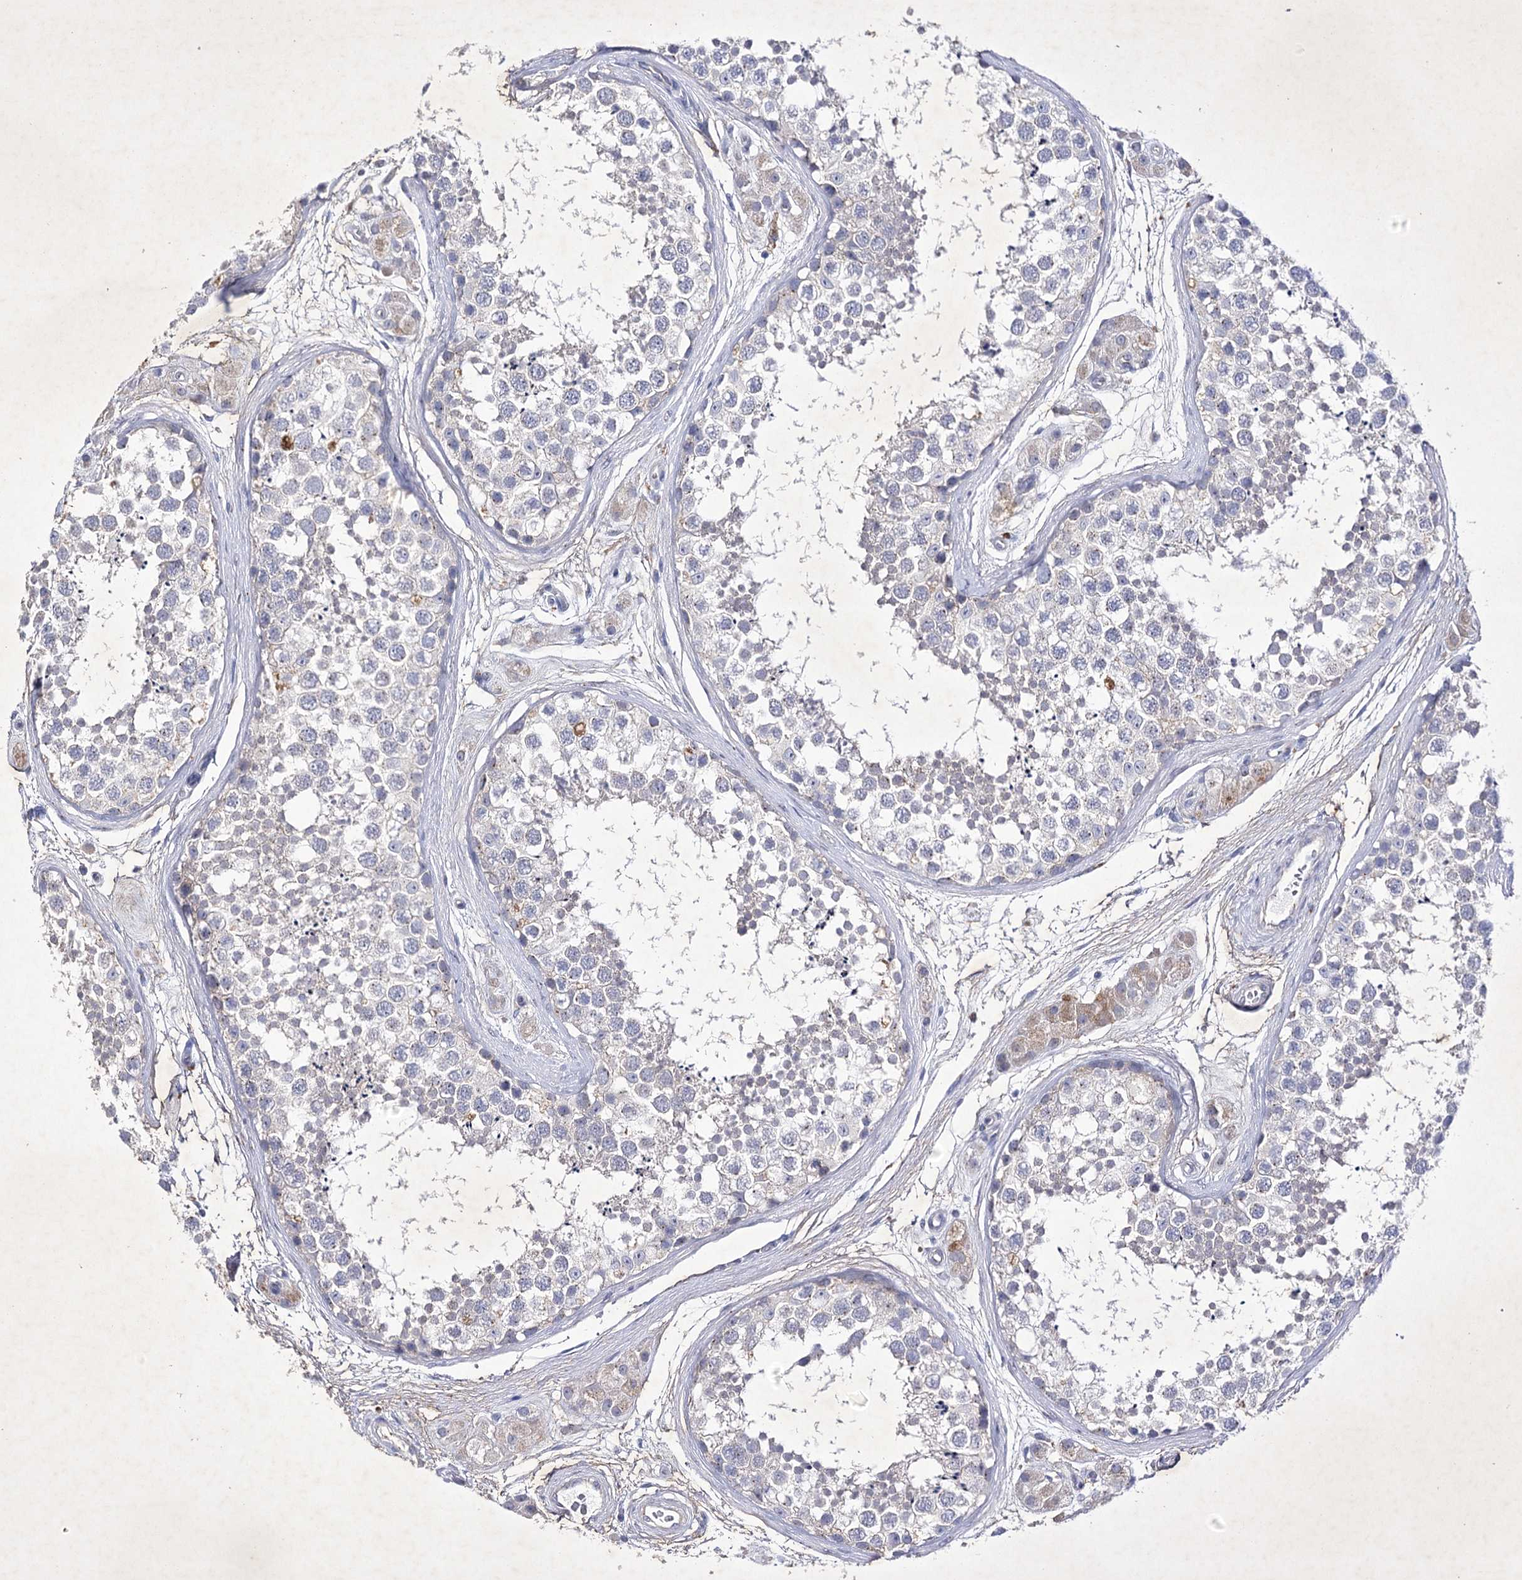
{"staining": {"intensity": "negative", "quantity": "none", "location": "none"}, "tissue": "testis", "cell_type": "Cells in seminiferous ducts", "image_type": "normal", "snomed": [{"axis": "morphology", "description": "Normal tissue, NOS"}, {"axis": "topography", "description": "Testis"}], "caption": "A micrograph of human testis is negative for staining in cells in seminiferous ducts. The staining is performed using DAB brown chromogen with nuclei counter-stained in using hematoxylin.", "gene": "COX15", "patient": {"sex": "male", "age": 56}}